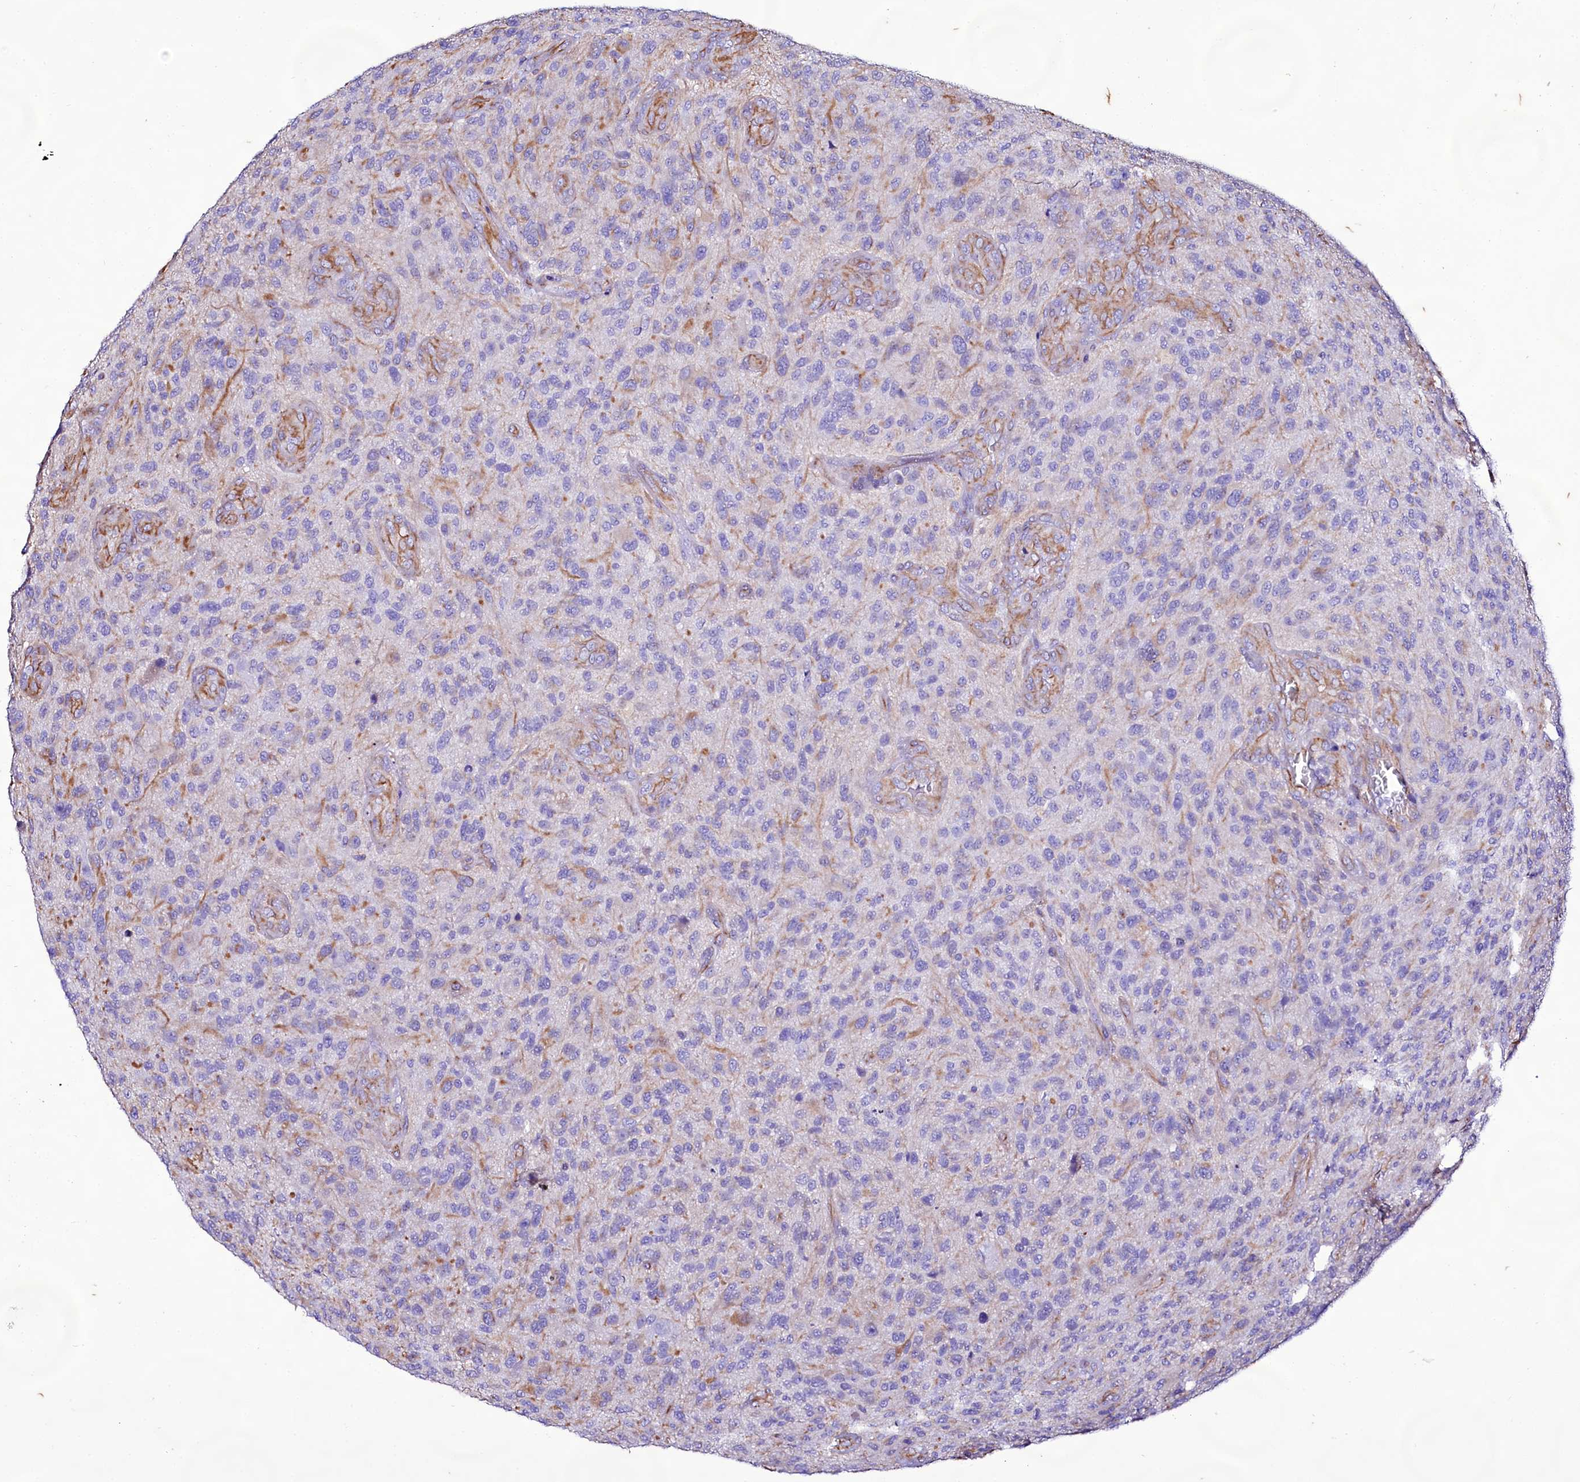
{"staining": {"intensity": "negative", "quantity": "none", "location": "none"}, "tissue": "glioma", "cell_type": "Tumor cells", "image_type": "cancer", "snomed": [{"axis": "morphology", "description": "Glioma, malignant, High grade"}, {"axis": "topography", "description": "Brain"}], "caption": "This histopathology image is of glioma stained with immunohistochemistry (IHC) to label a protein in brown with the nuclei are counter-stained blue. There is no positivity in tumor cells.", "gene": "CD99", "patient": {"sex": "male", "age": 47}}